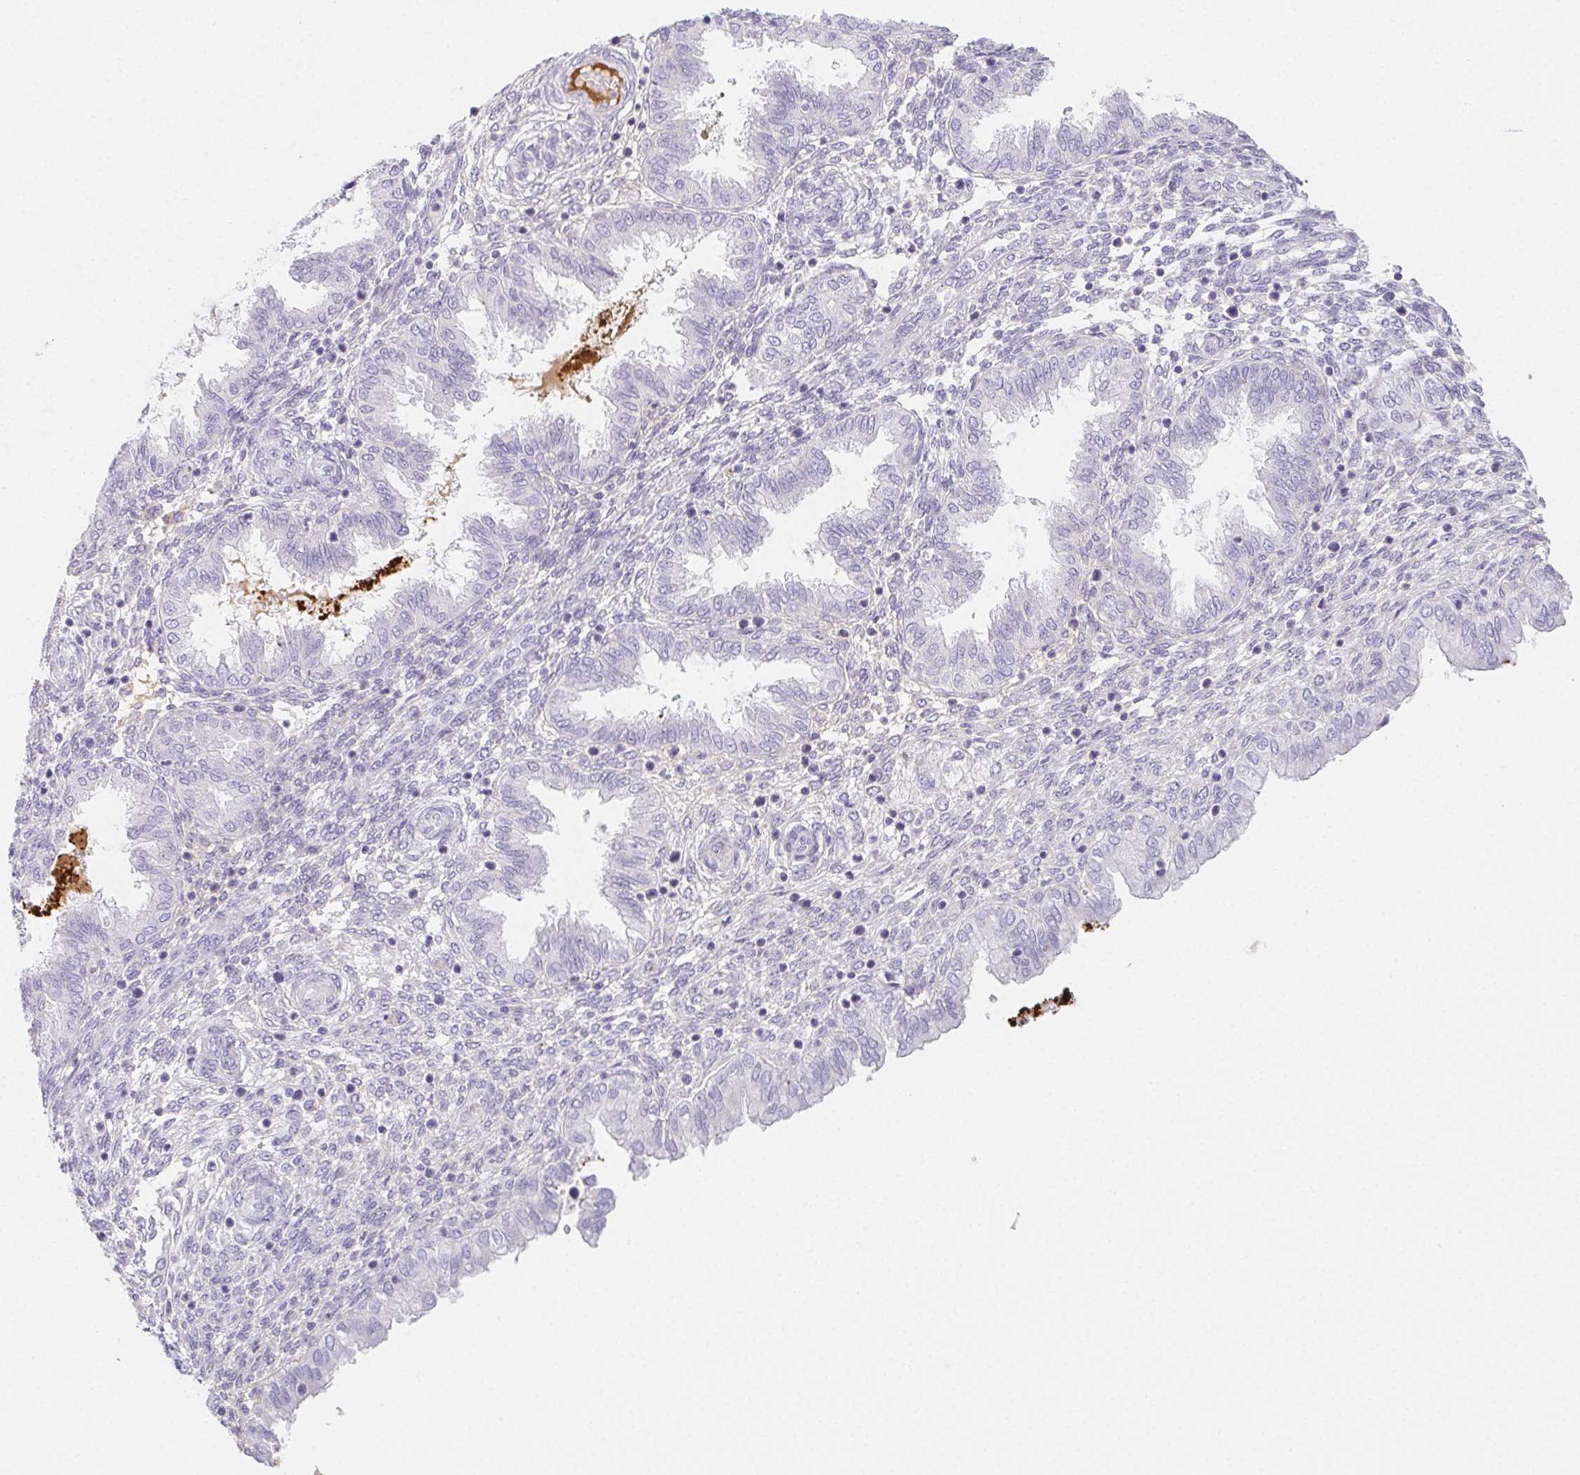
{"staining": {"intensity": "negative", "quantity": "none", "location": "none"}, "tissue": "endometrium", "cell_type": "Cells in endometrial stroma", "image_type": "normal", "snomed": [{"axis": "morphology", "description": "Normal tissue, NOS"}, {"axis": "topography", "description": "Endometrium"}], "caption": "A high-resolution micrograph shows immunohistochemistry (IHC) staining of benign endometrium, which displays no significant positivity in cells in endometrial stroma.", "gene": "ITIH2", "patient": {"sex": "female", "age": 33}}